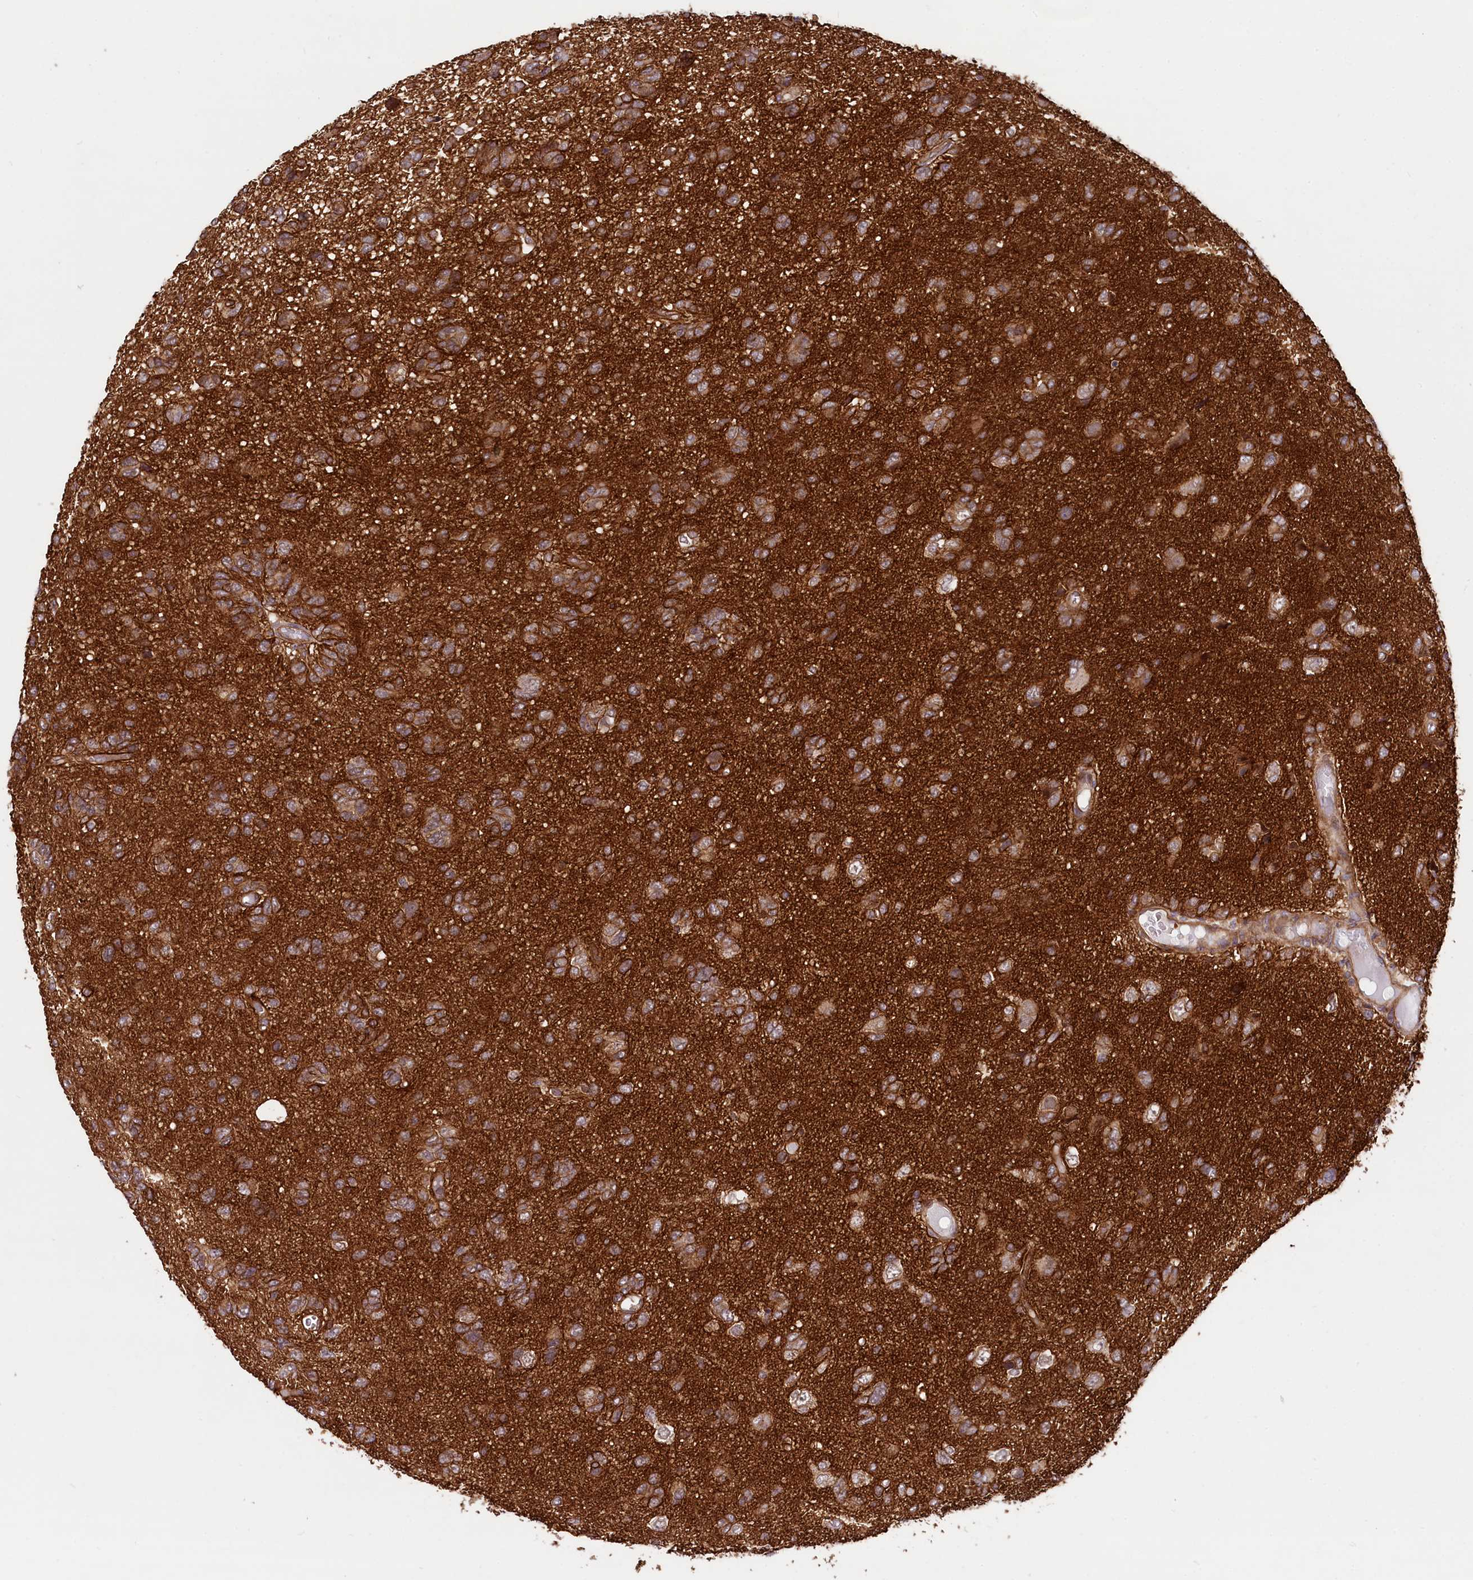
{"staining": {"intensity": "weak", "quantity": ">75%", "location": "cytoplasmic/membranous"}, "tissue": "glioma", "cell_type": "Tumor cells", "image_type": "cancer", "snomed": [{"axis": "morphology", "description": "Glioma, malignant, High grade"}, {"axis": "topography", "description": "Brain"}], "caption": "Immunohistochemical staining of glioma displays weak cytoplasmic/membranous protein positivity in approximately >75% of tumor cells.", "gene": "SVIP", "patient": {"sex": "female", "age": 59}}